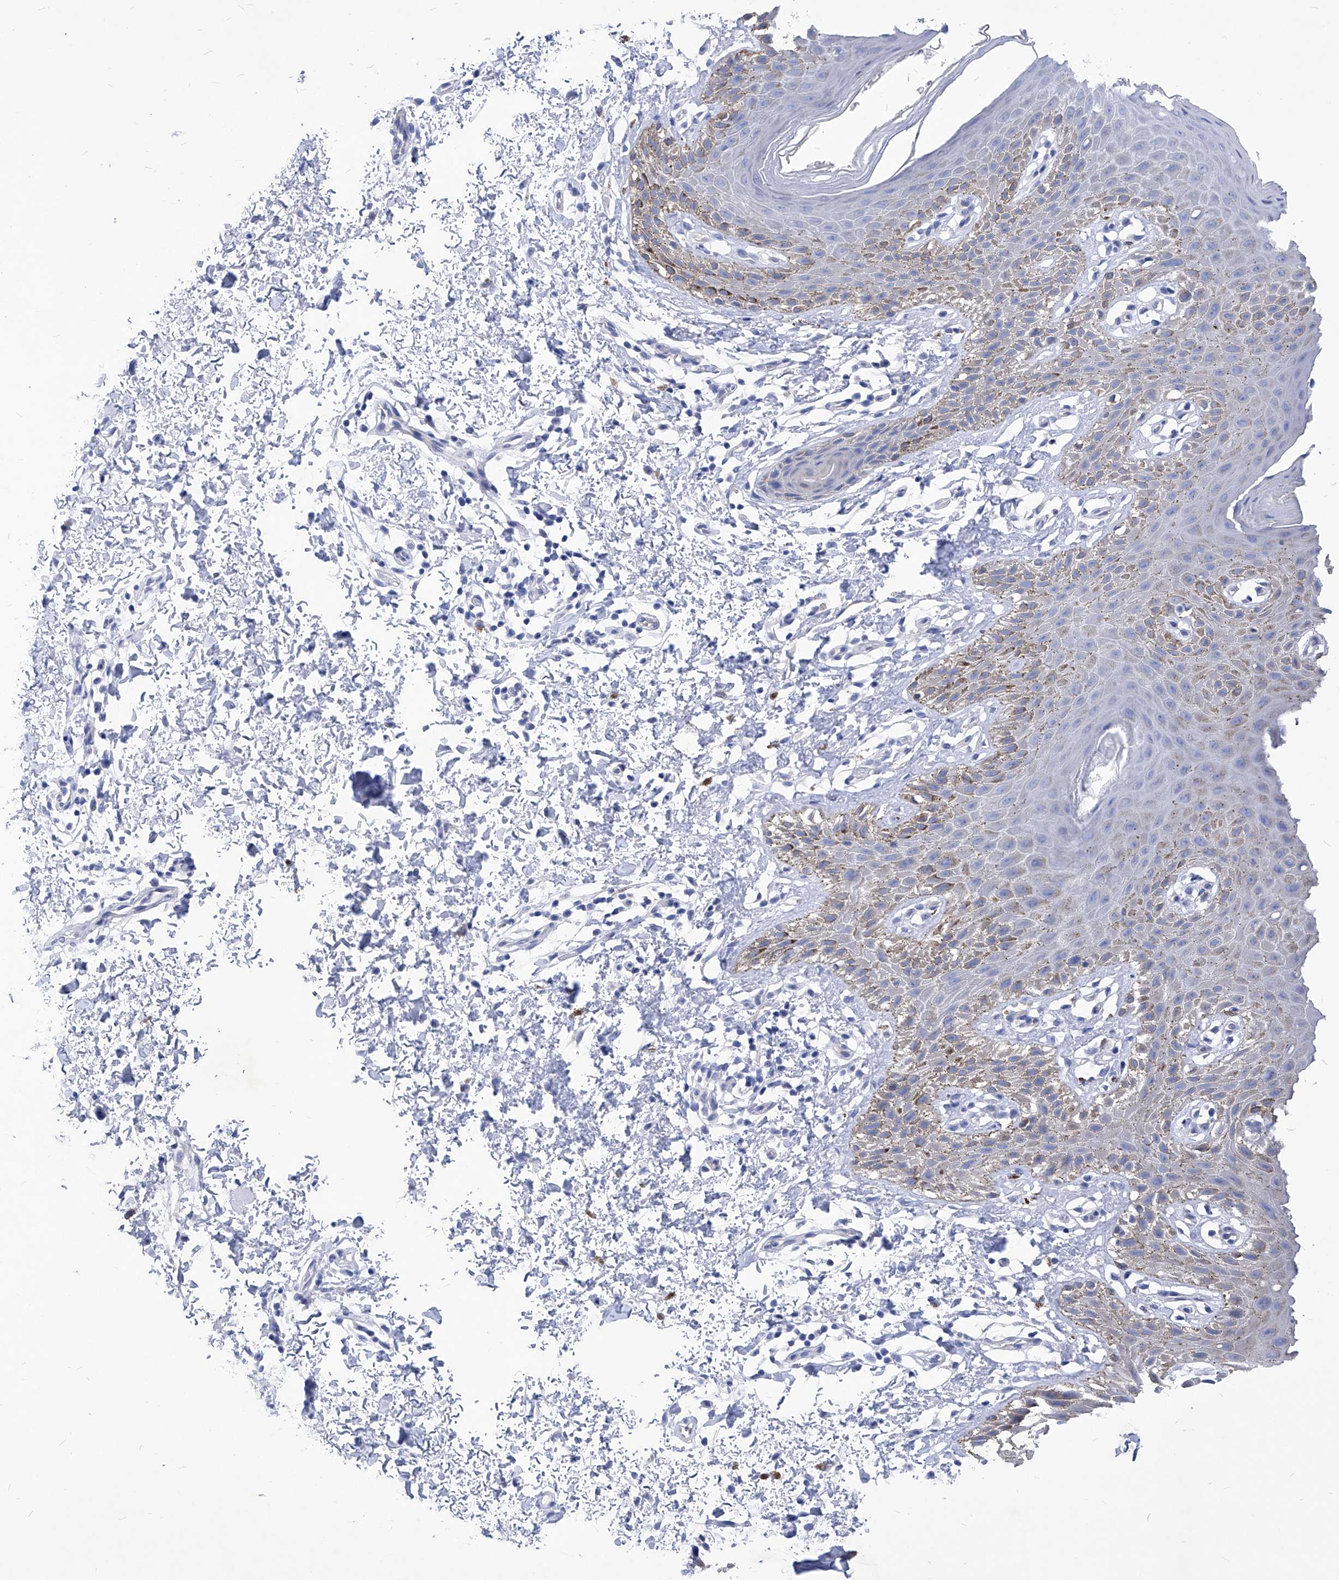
{"staining": {"intensity": "moderate", "quantity": "<25%", "location": "cytoplasmic/membranous"}, "tissue": "skin", "cell_type": "Epidermal cells", "image_type": "normal", "snomed": [{"axis": "morphology", "description": "Normal tissue, NOS"}, {"axis": "topography", "description": "Anal"}], "caption": "Unremarkable skin reveals moderate cytoplasmic/membranous staining in approximately <25% of epidermal cells (brown staining indicates protein expression, while blue staining denotes nuclei)..", "gene": "XPNPEP1", "patient": {"sex": "male", "age": 44}}